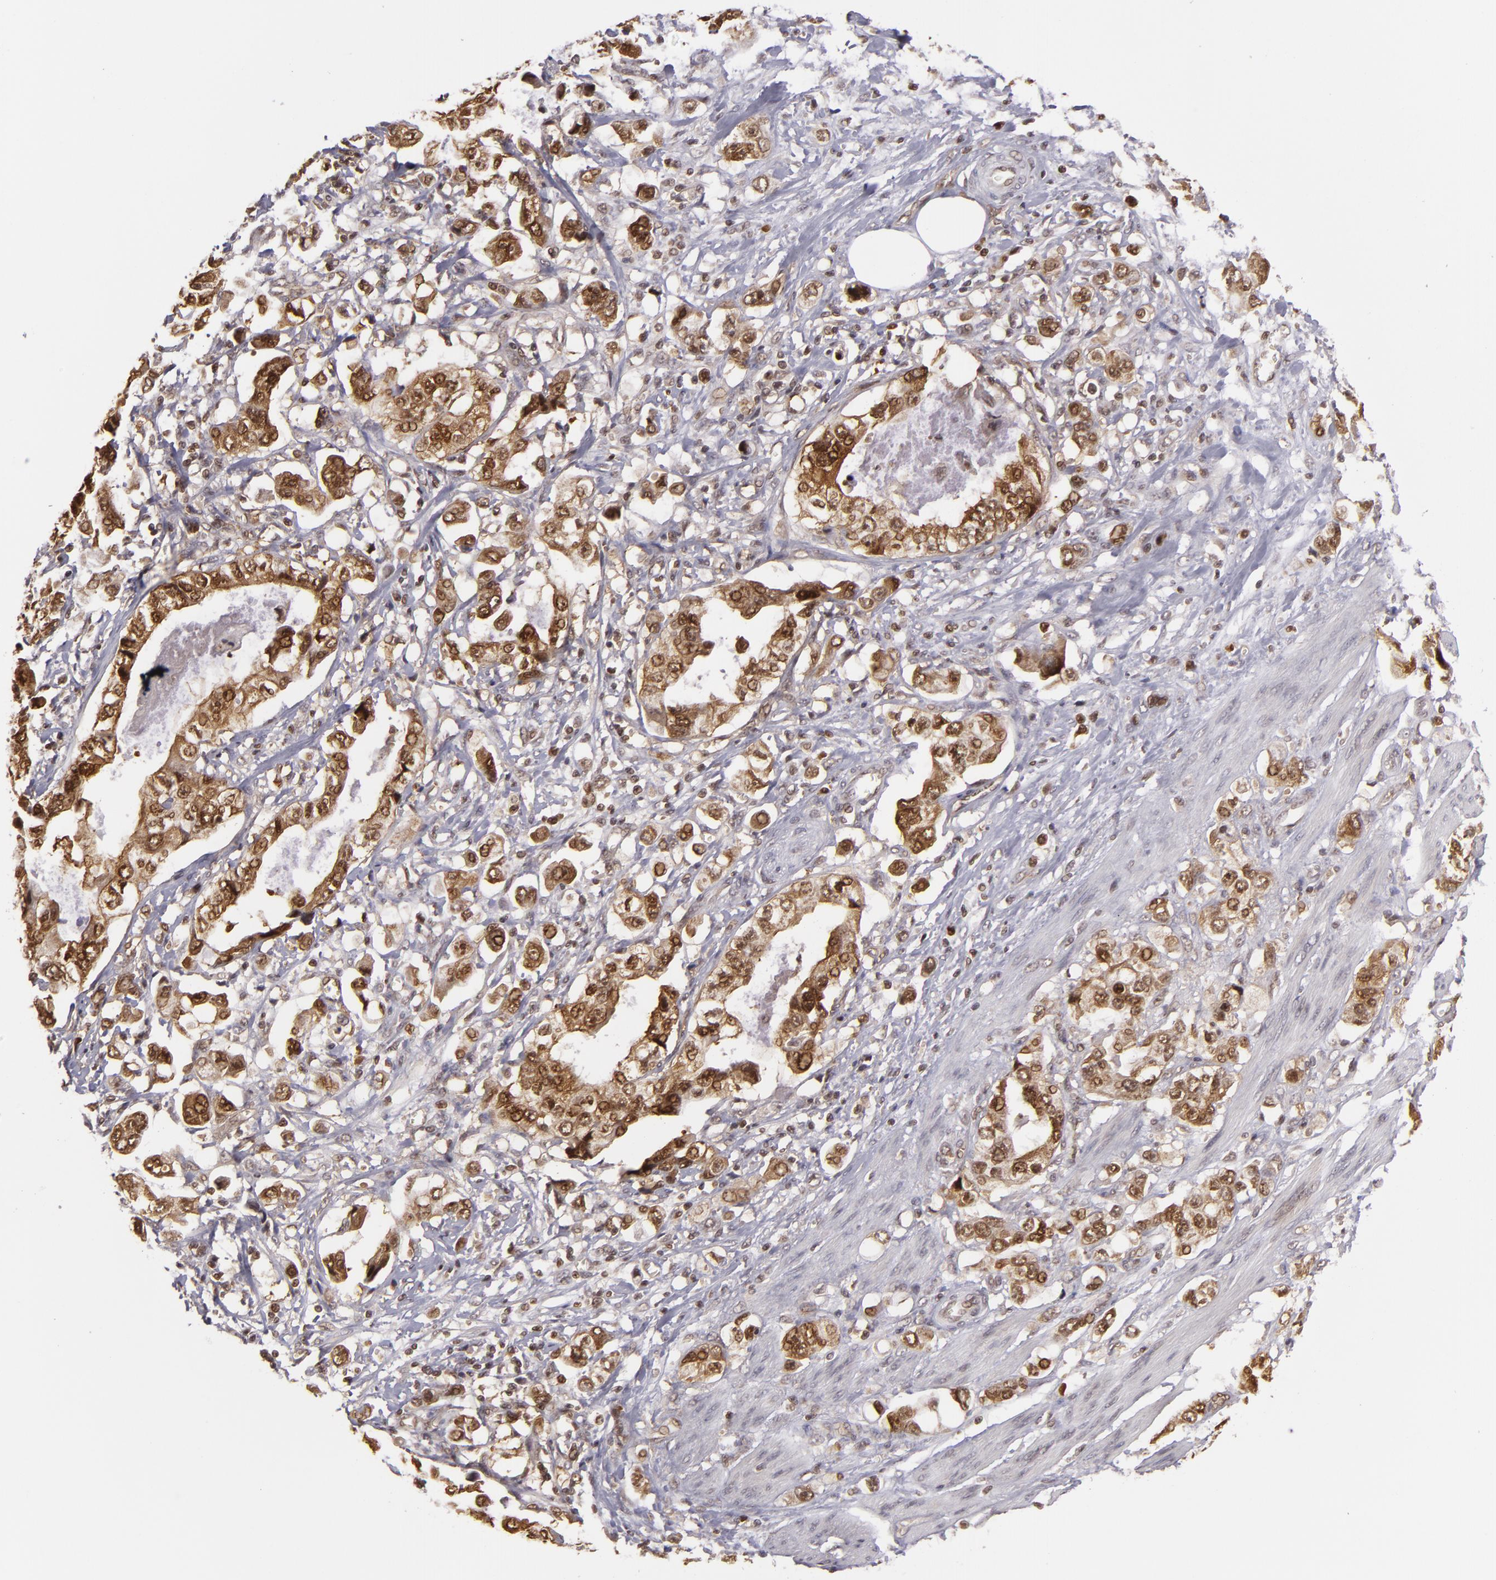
{"staining": {"intensity": "strong", "quantity": "25%-75%", "location": "cytoplasmic/membranous,nuclear"}, "tissue": "stomach cancer", "cell_type": "Tumor cells", "image_type": "cancer", "snomed": [{"axis": "morphology", "description": "Adenocarcinoma, NOS"}, {"axis": "topography", "description": "Pancreas"}, {"axis": "topography", "description": "Stomach, upper"}], "caption": "An image showing strong cytoplasmic/membranous and nuclear expression in approximately 25%-75% of tumor cells in adenocarcinoma (stomach), as visualized by brown immunohistochemical staining.", "gene": "ZBTB33", "patient": {"sex": "male", "age": 77}}